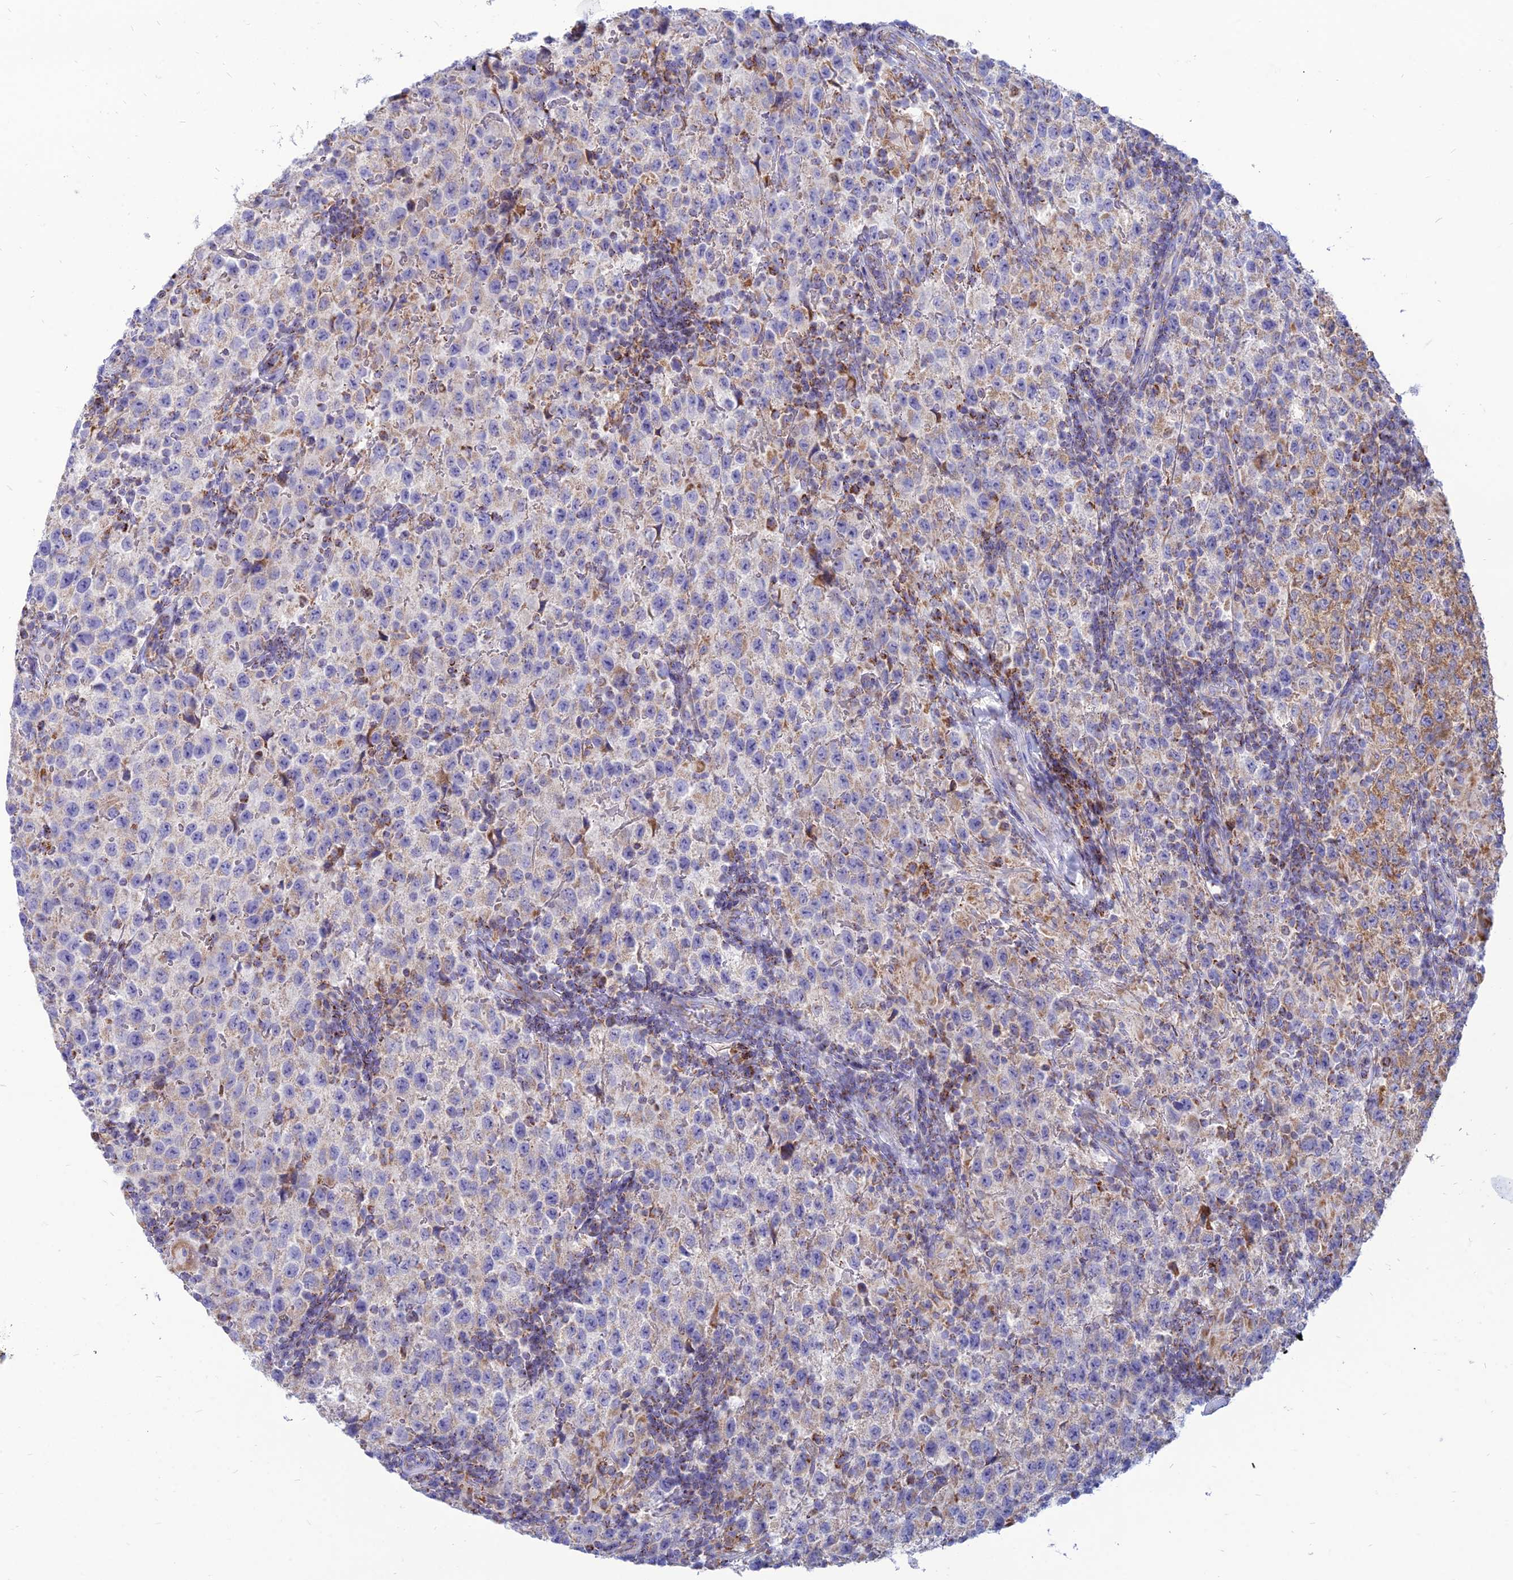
{"staining": {"intensity": "moderate", "quantity": "<25%", "location": "cytoplasmic/membranous"}, "tissue": "testis cancer", "cell_type": "Tumor cells", "image_type": "cancer", "snomed": [{"axis": "morphology", "description": "Seminoma, NOS"}, {"axis": "morphology", "description": "Carcinoma, Embryonal, NOS"}, {"axis": "topography", "description": "Testis"}], "caption": "There is low levels of moderate cytoplasmic/membranous staining in tumor cells of seminoma (testis), as demonstrated by immunohistochemical staining (brown color).", "gene": "PACC1", "patient": {"sex": "male", "age": 41}}